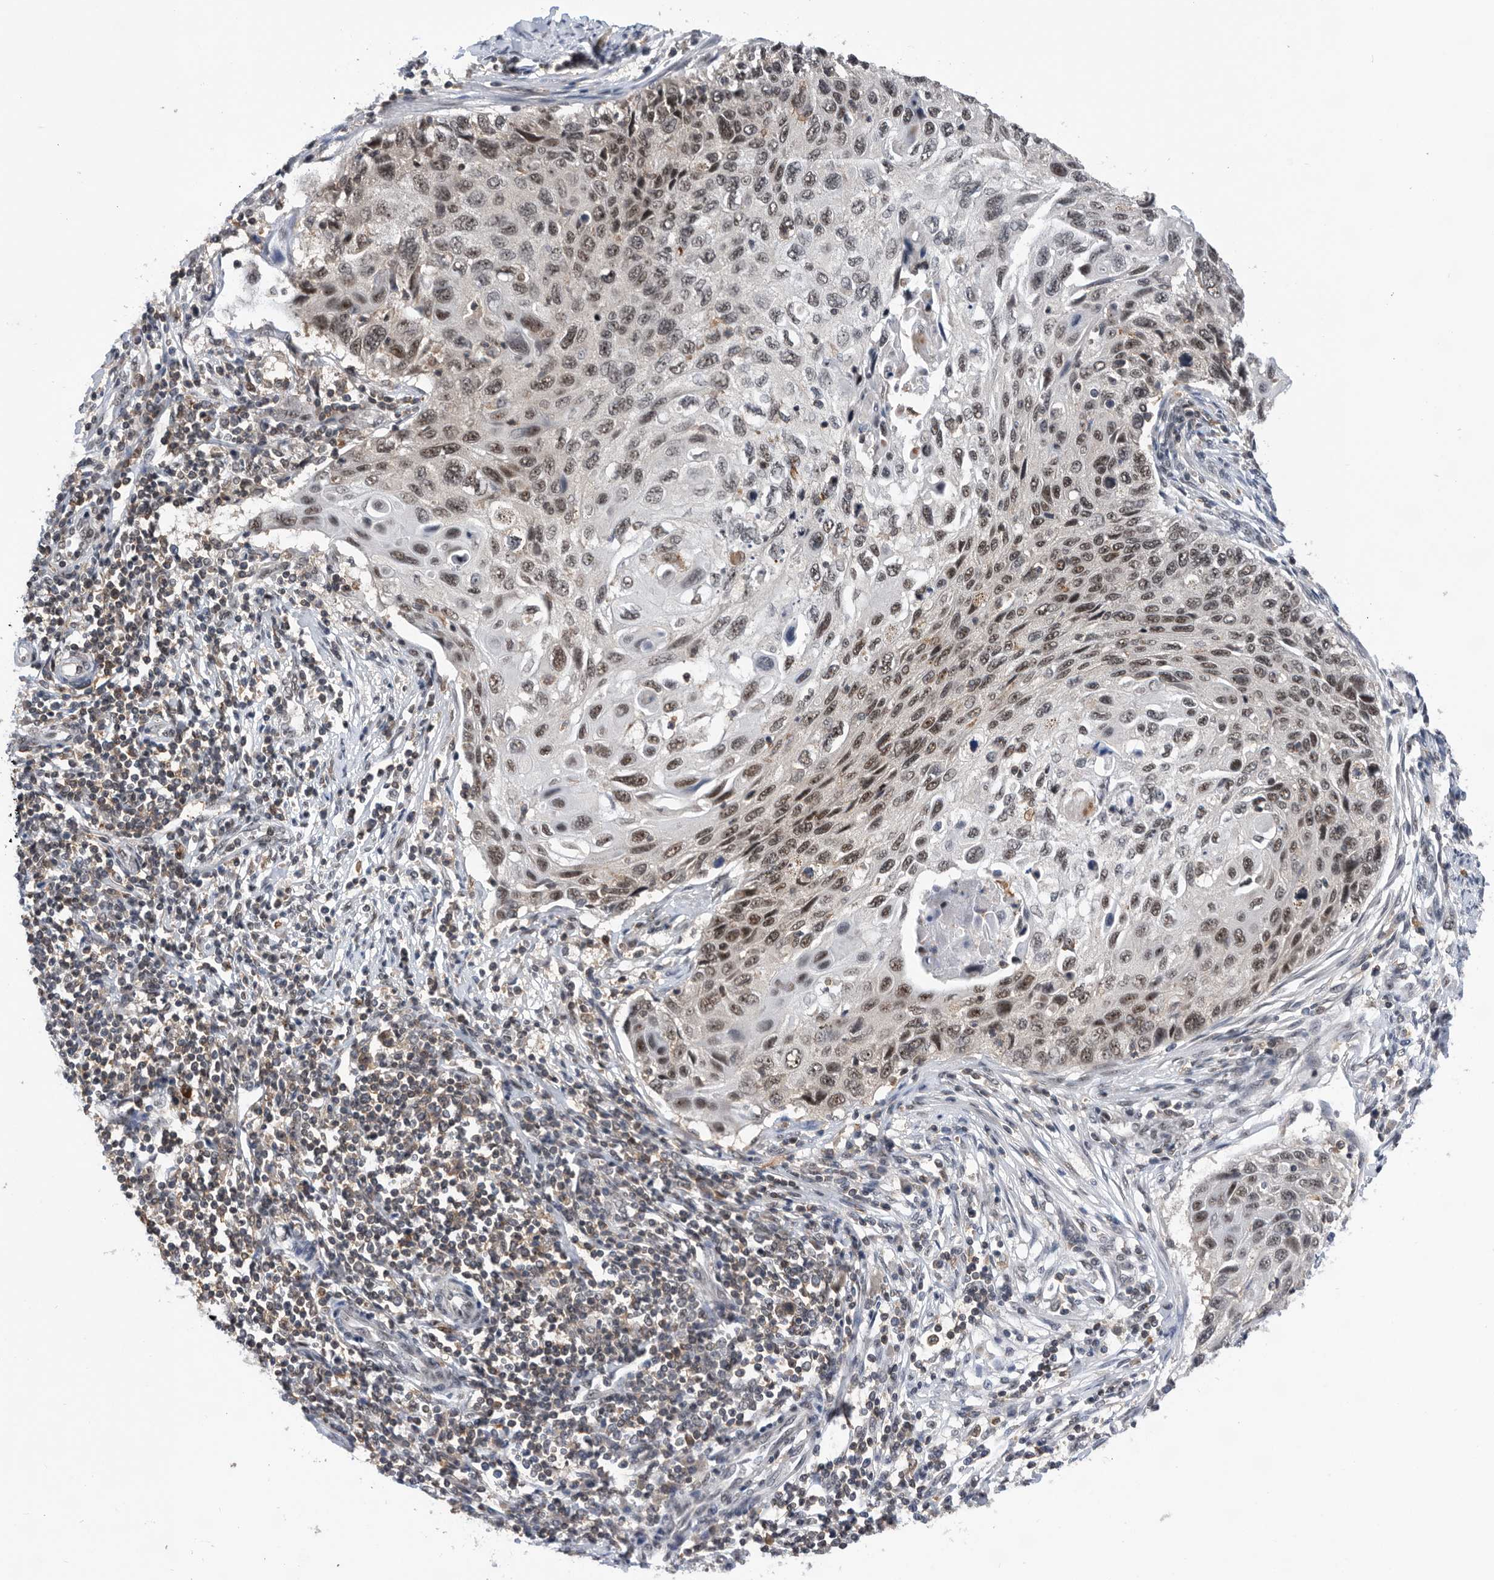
{"staining": {"intensity": "moderate", "quantity": ">75%", "location": "nuclear"}, "tissue": "cervical cancer", "cell_type": "Tumor cells", "image_type": "cancer", "snomed": [{"axis": "morphology", "description": "Squamous cell carcinoma, NOS"}, {"axis": "topography", "description": "Cervix"}], "caption": "The immunohistochemical stain shows moderate nuclear positivity in tumor cells of cervical squamous cell carcinoma tissue.", "gene": "ZNF260", "patient": {"sex": "female", "age": 70}}